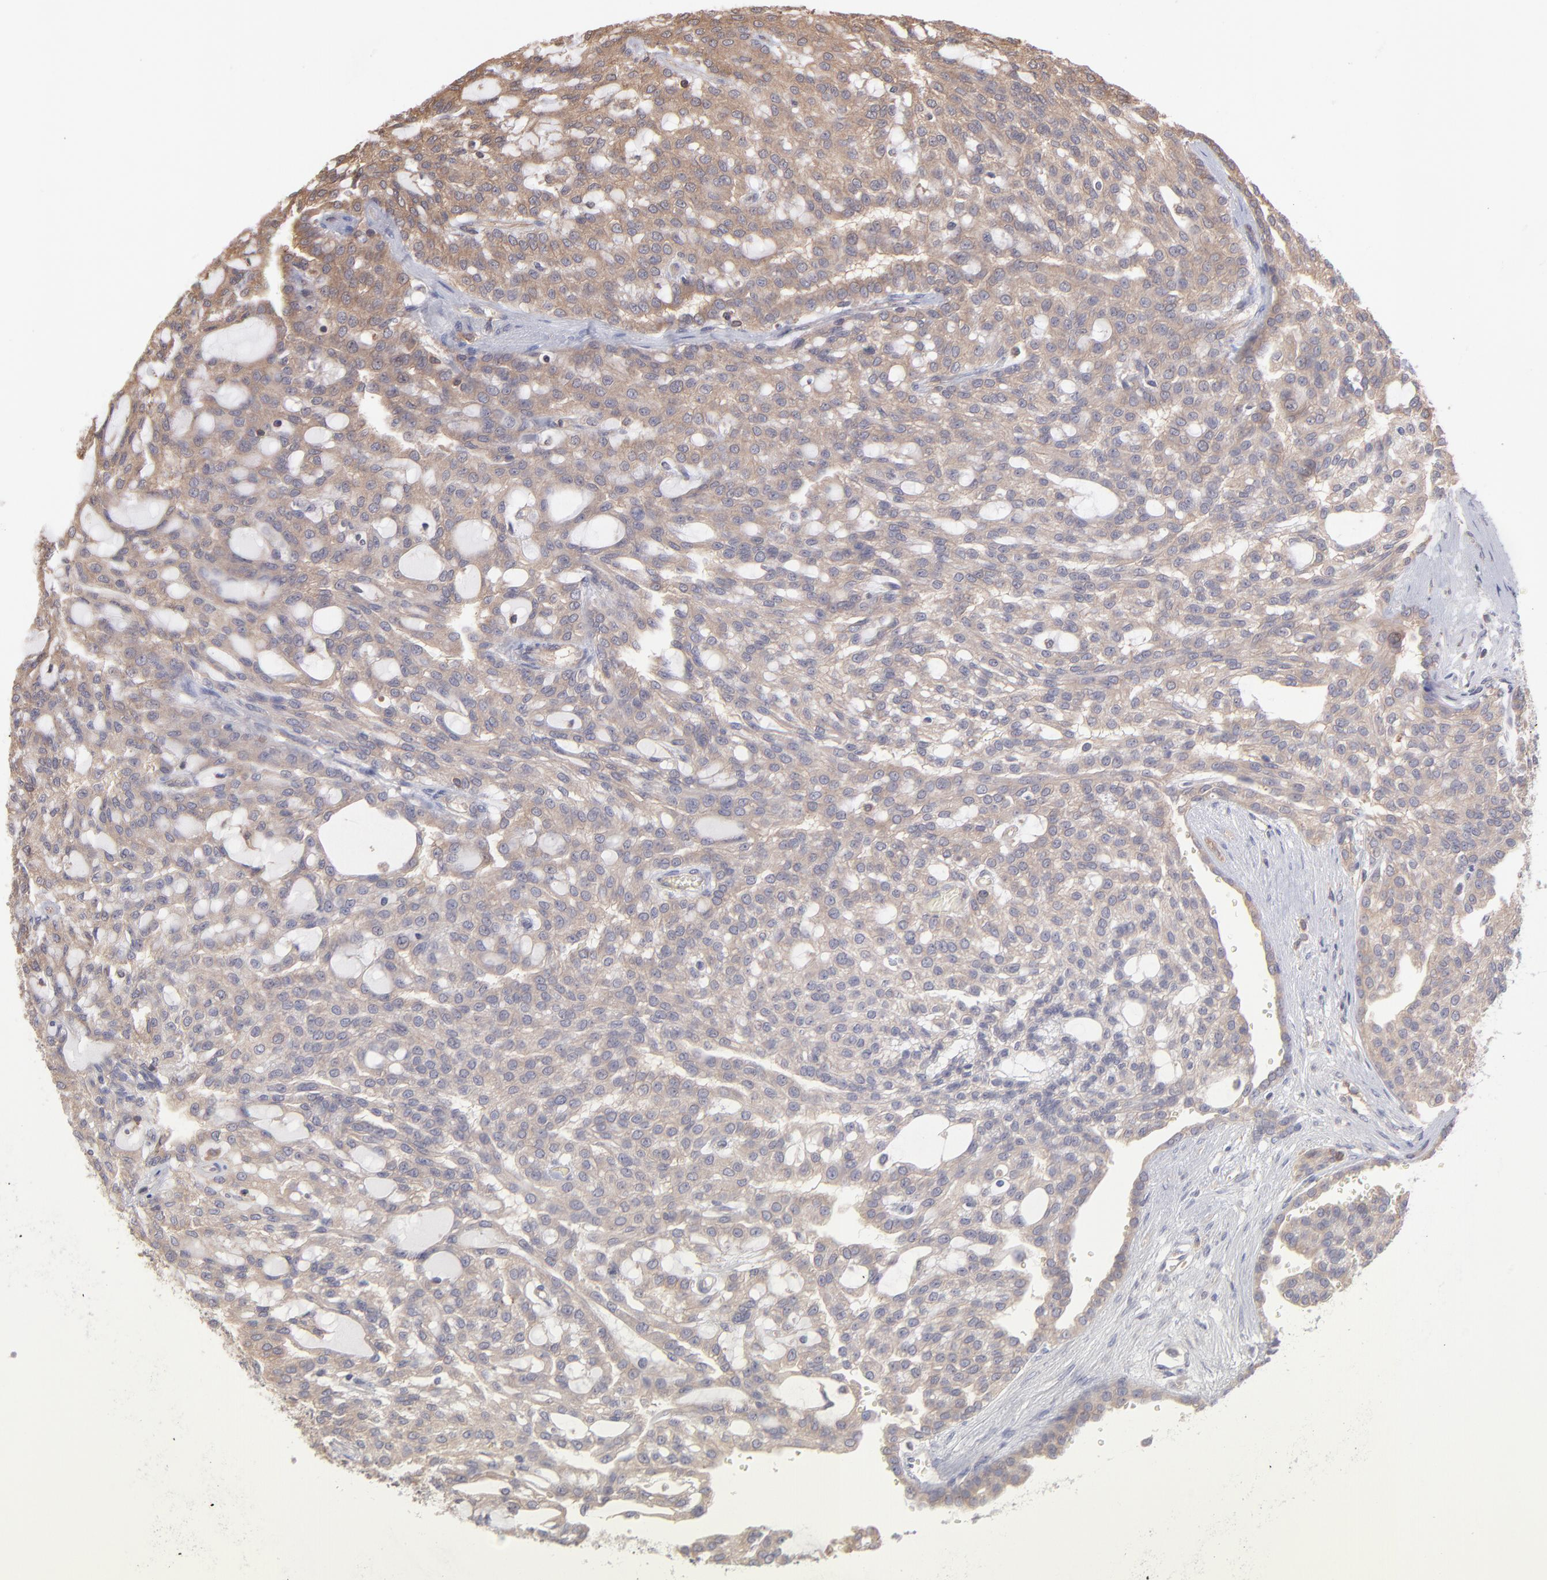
{"staining": {"intensity": "weak", "quantity": "25%-75%", "location": "cytoplasmic/membranous"}, "tissue": "renal cancer", "cell_type": "Tumor cells", "image_type": "cancer", "snomed": [{"axis": "morphology", "description": "Adenocarcinoma, NOS"}, {"axis": "topography", "description": "Kidney"}], "caption": "Immunohistochemistry (DAB) staining of adenocarcinoma (renal) demonstrates weak cytoplasmic/membranous protein positivity in approximately 25%-75% of tumor cells.", "gene": "MAP2K2", "patient": {"sex": "male", "age": 63}}